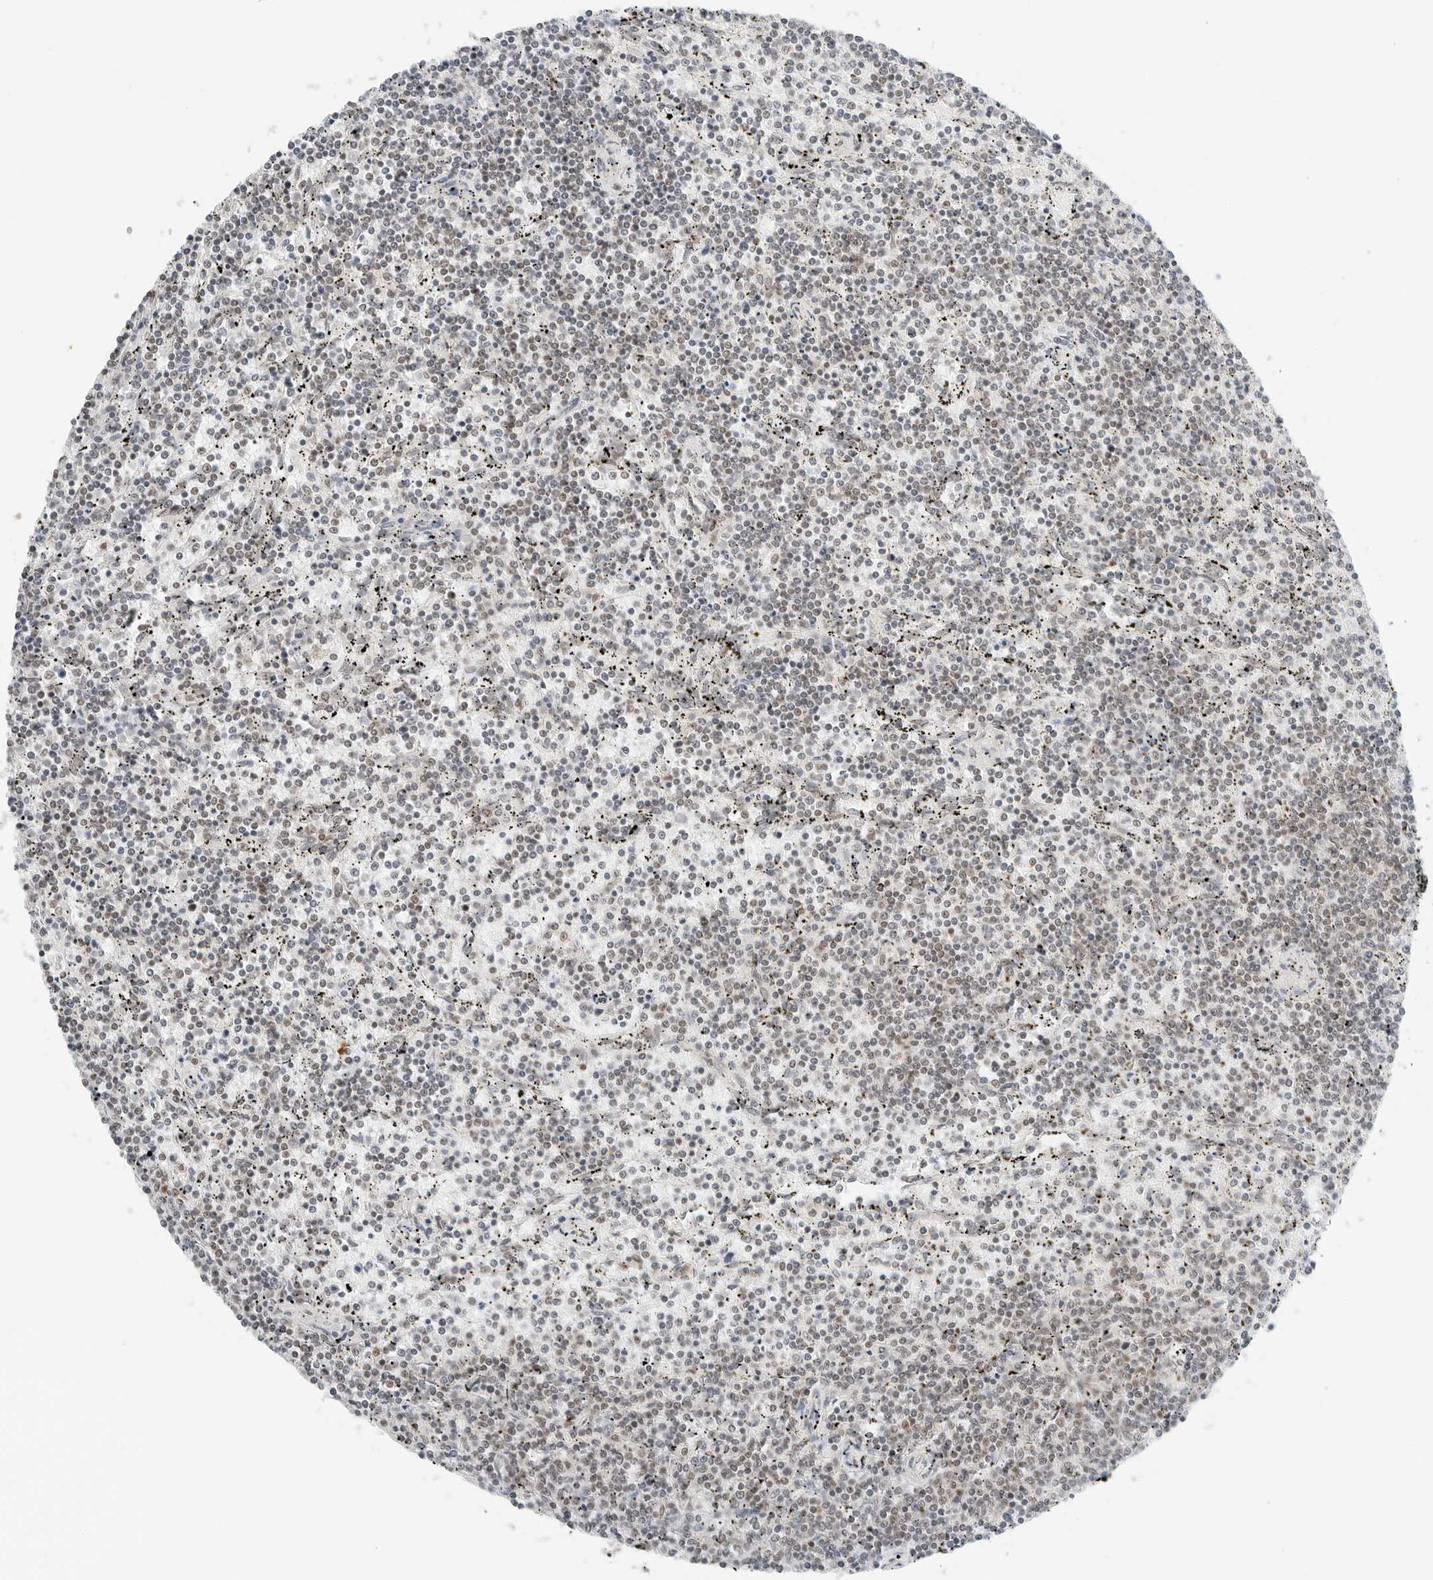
{"staining": {"intensity": "weak", "quantity": "<25%", "location": "nuclear"}, "tissue": "lymphoma", "cell_type": "Tumor cells", "image_type": "cancer", "snomed": [{"axis": "morphology", "description": "Malignant lymphoma, non-Hodgkin's type, Low grade"}, {"axis": "topography", "description": "Spleen"}], "caption": "This is an immunohistochemistry (IHC) histopathology image of human lymphoma. There is no staining in tumor cells.", "gene": "CRTC2", "patient": {"sex": "female", "age": 50}}